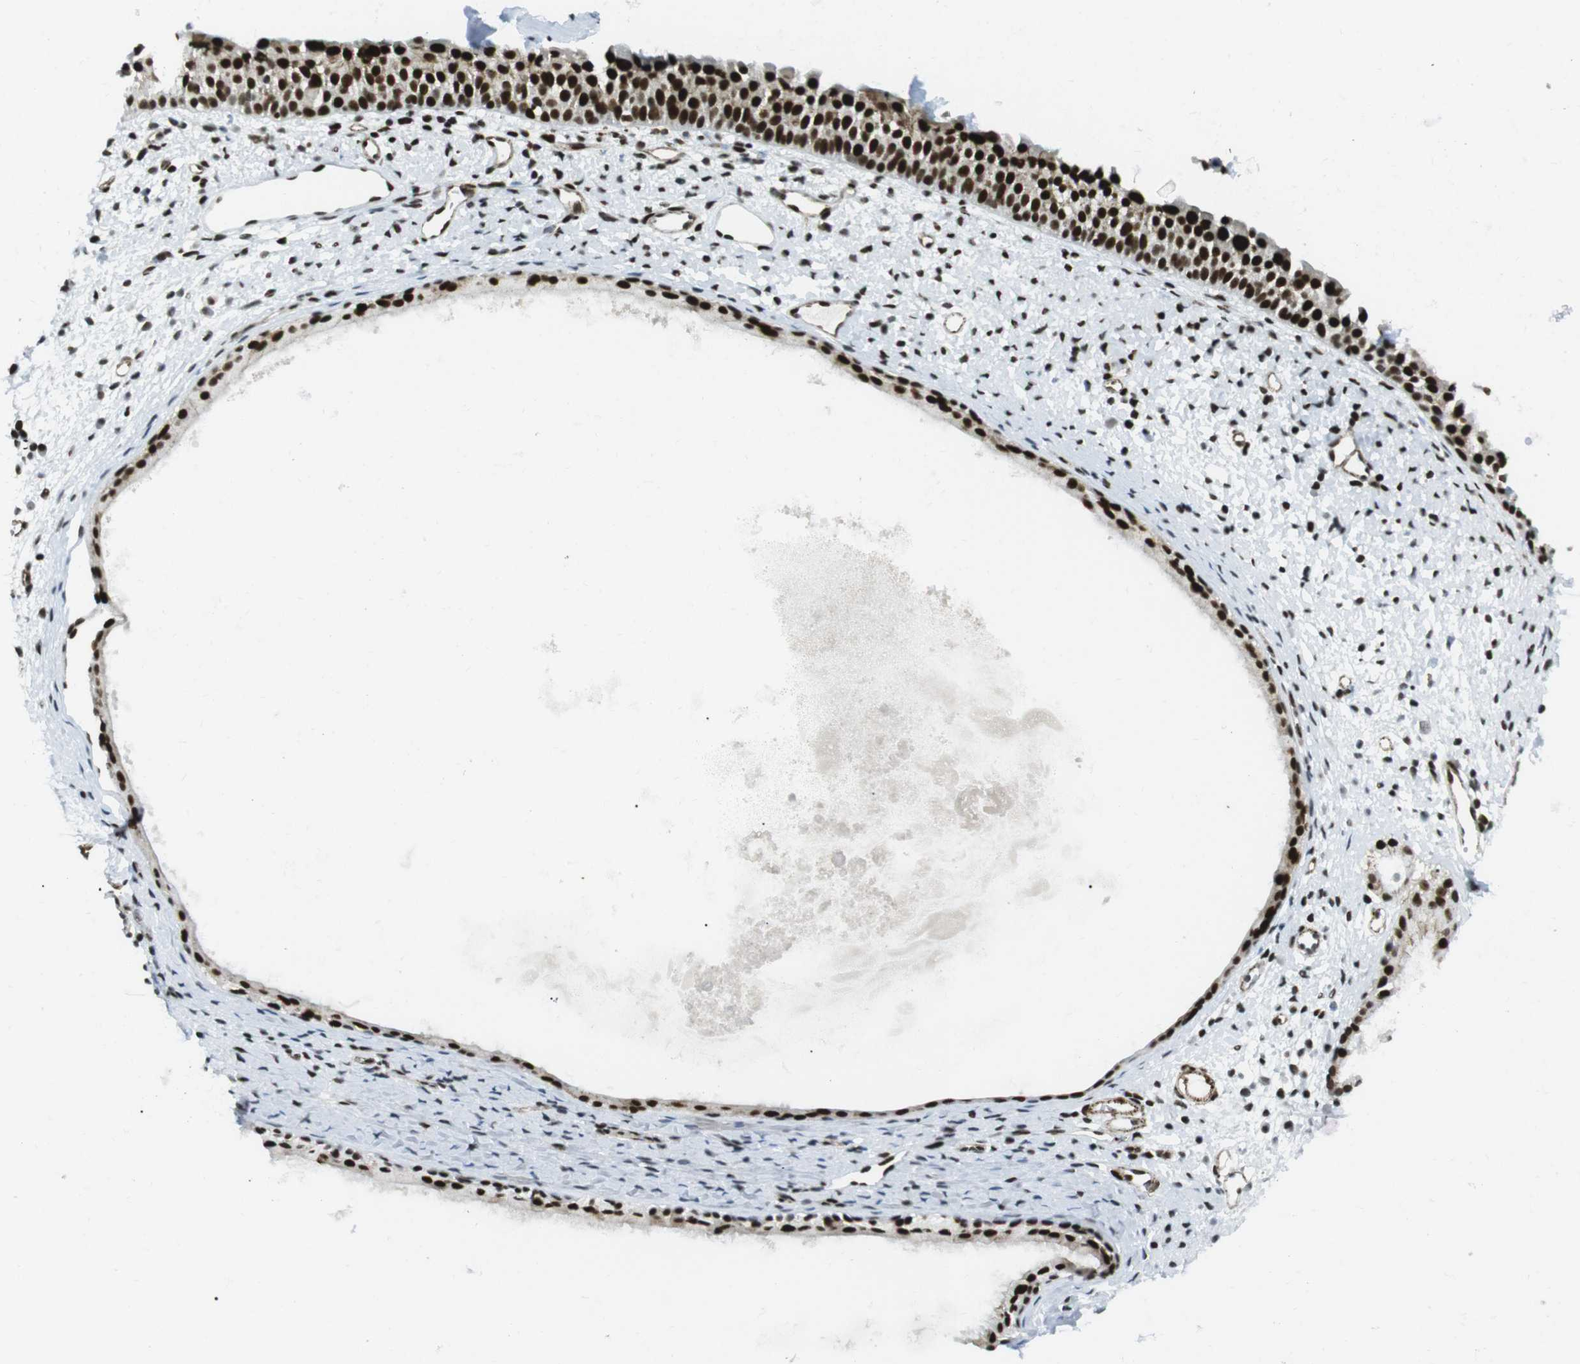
{"staining": {"intensity": "strong", "quantity": ">75%", "location": "cytoplasmic/membranous,nuclear"}, "tissue": "nasopharynx", "cell_type": "Respiratory epithelial cells", "image_type": "normal", "snomed": [{"axis": "morphology", "description": "Normal tissue, NOS"}, {"axis": "topography", "description": "Nasopharynx"}], "caption": "Unremarkable nasopharynx was stained to show a protein in brown. There is high levels of strong cytoplasmic/membranous,nuclear positivity in about >75% of respiratory epithelial cells. (DAB (3,3'-diaminobenzidine) IHC with brightfield microscopy, high magnification).", "gene": "ARID1A", "patient": {"sex": "male", "age": 22}}